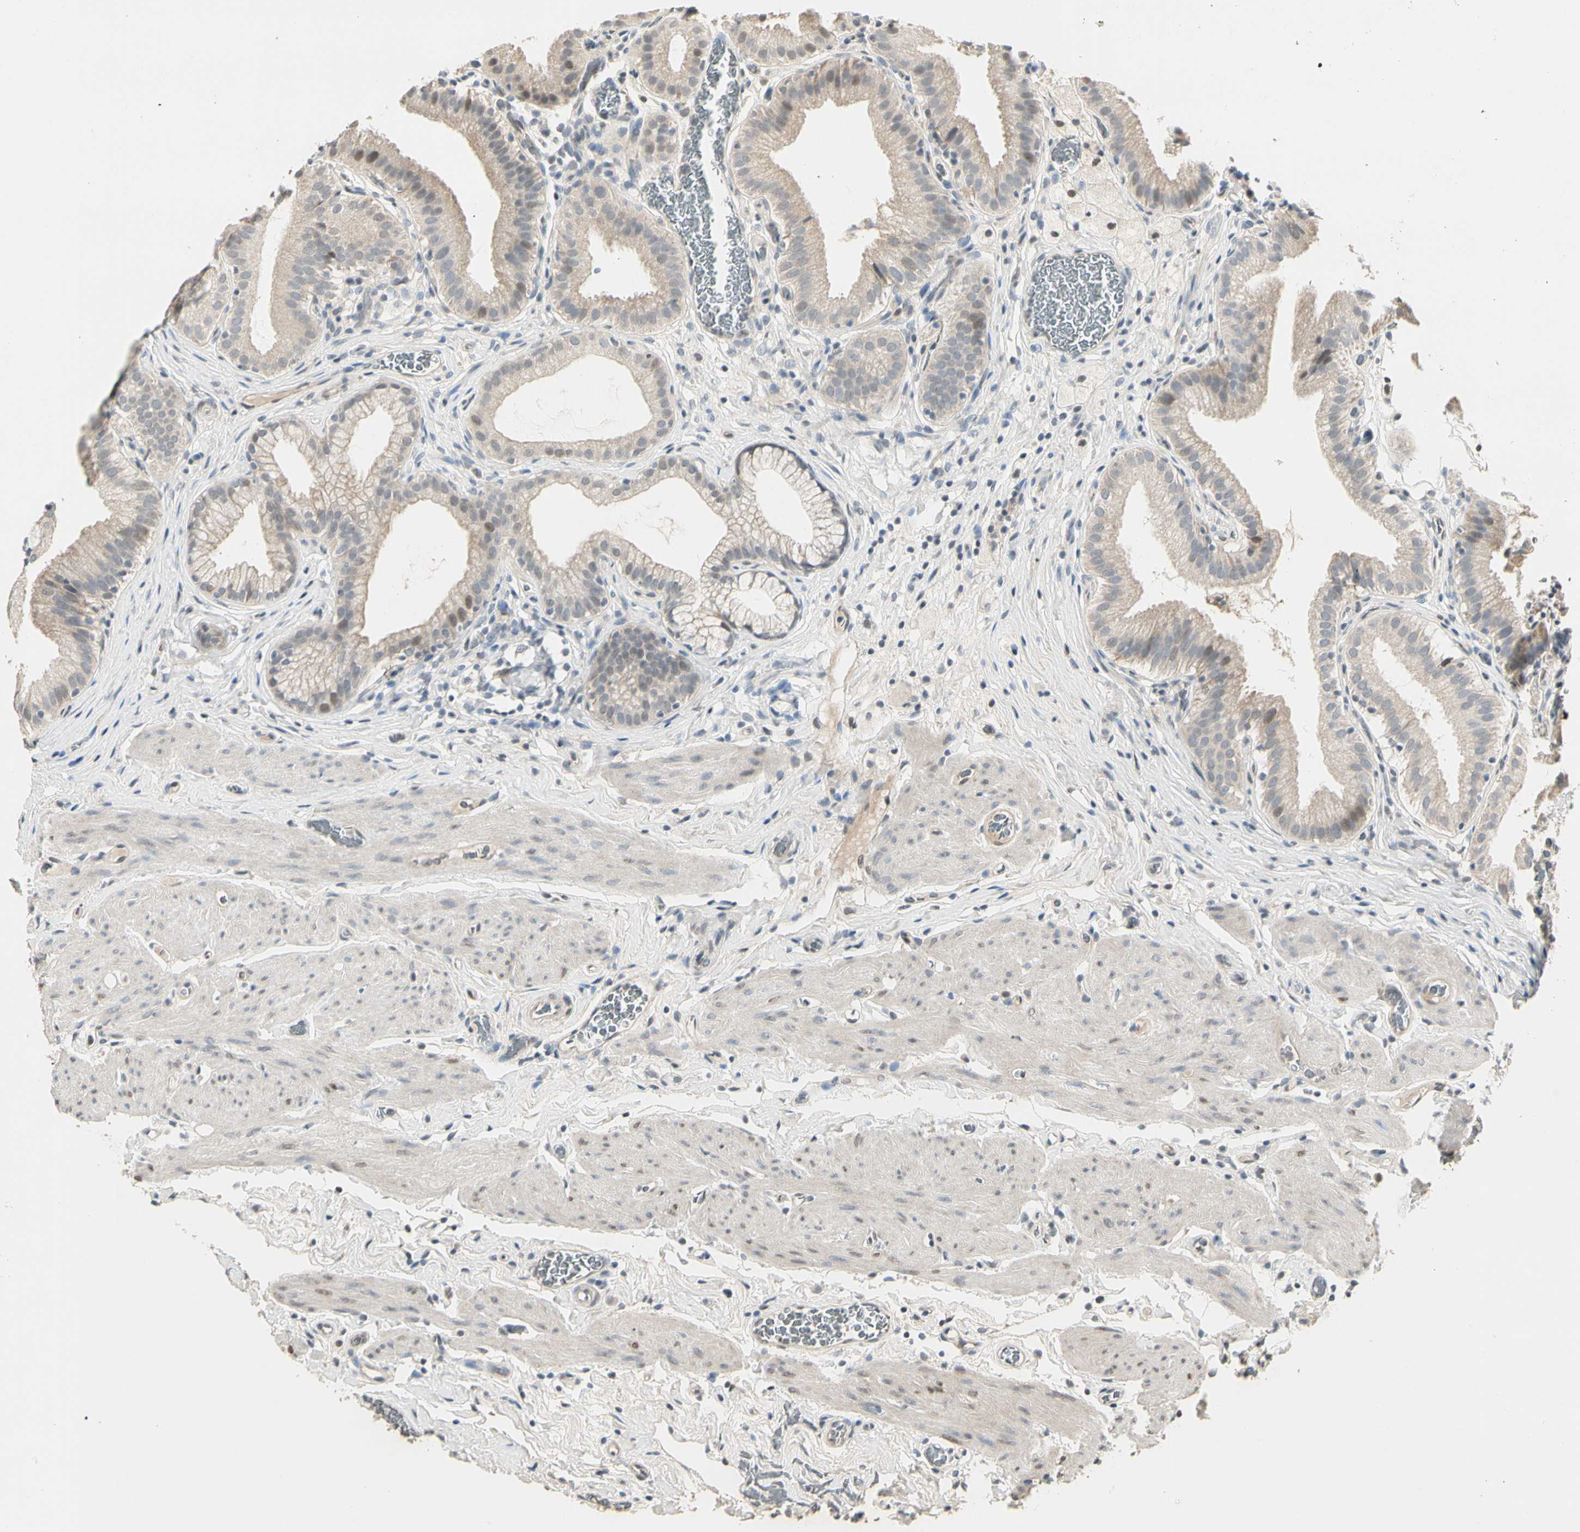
{"staining": {"intensity": "weak", "quantity": "<25%", "location": "nuclear"}, "tissue": "gallbladder", "cell_type": "Glandular cells", "image_type": "normal", "snomed": [{"axis": "morphology", "description": "Normal tissue, NOS"}, {"axis": "topography", "description": "Gallbladder"}], "caption": "IHC photomicrograph of unremarkable gallbladder stained for a protein (brown), which exhibits no staining in glandular cells. The staining is performed using DAB (3,3'-diaminobenzidine) brown chromogen with nuclei counter-stained in using hematoxylin.", "gene": "GREM1", "patient": {"sex": "male", "age": 54}}